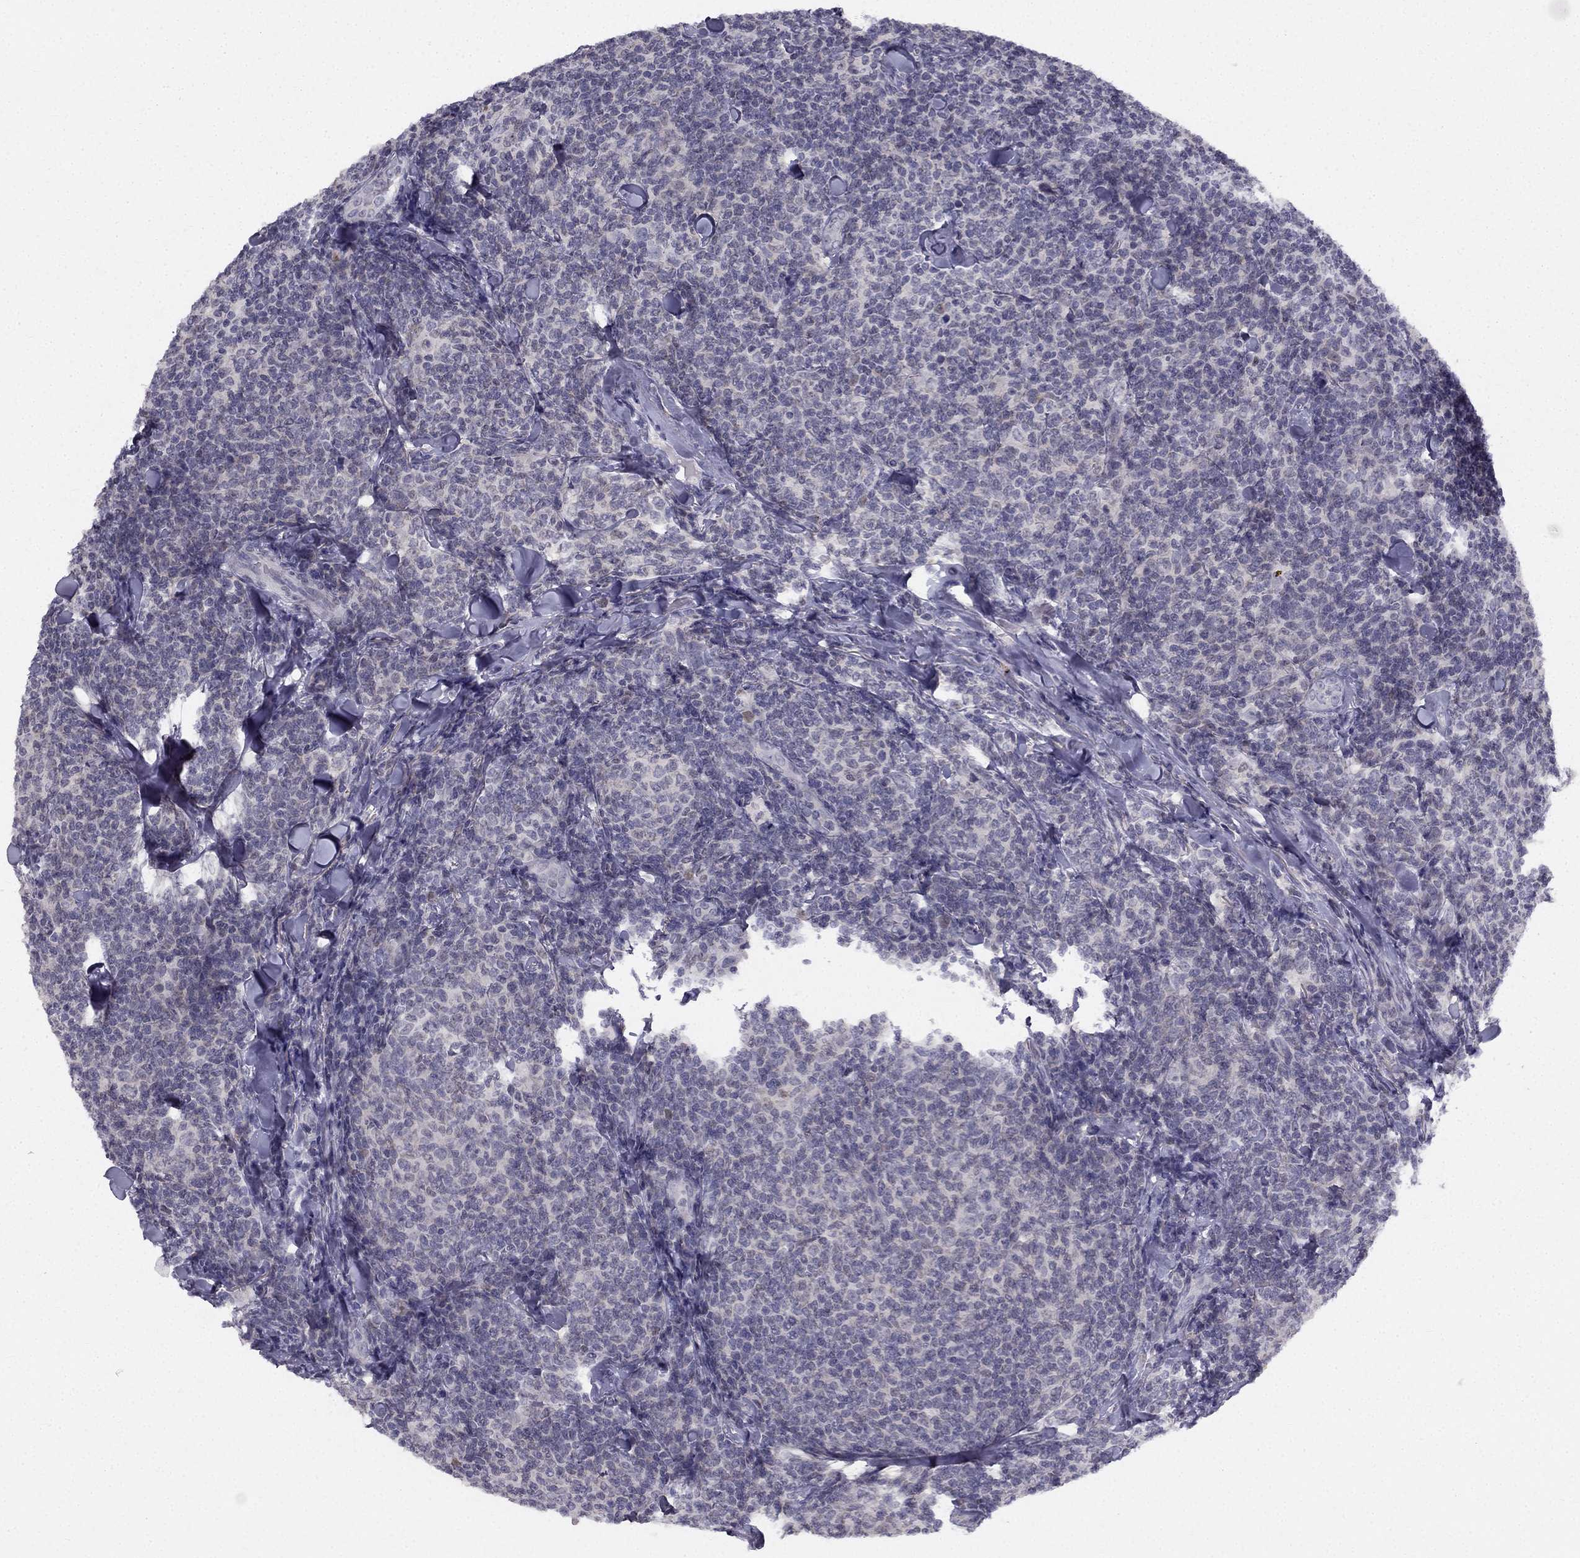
{"staining": {"intensity": "negative", "quantity": "none", "location": "none"}, "tissue": "lymphoma", "cell_type": "Tumor cells", "image_type": "cancer", "snomed": [{"axis": "morphology", "description": "Malignant lymphoma, non-Hodgkin's type, Low grade"}, {"axis": "topography", "description": "Lymph node"}], "caption": "Tumor cells show no significant protein staining in low-grade malignant lymphoma, non-Hodgkin's type. (IHC, brightfield microscopy, high magnification).", "gene": "TRPS1", "patient": {"sex": "female", "age": 56}}